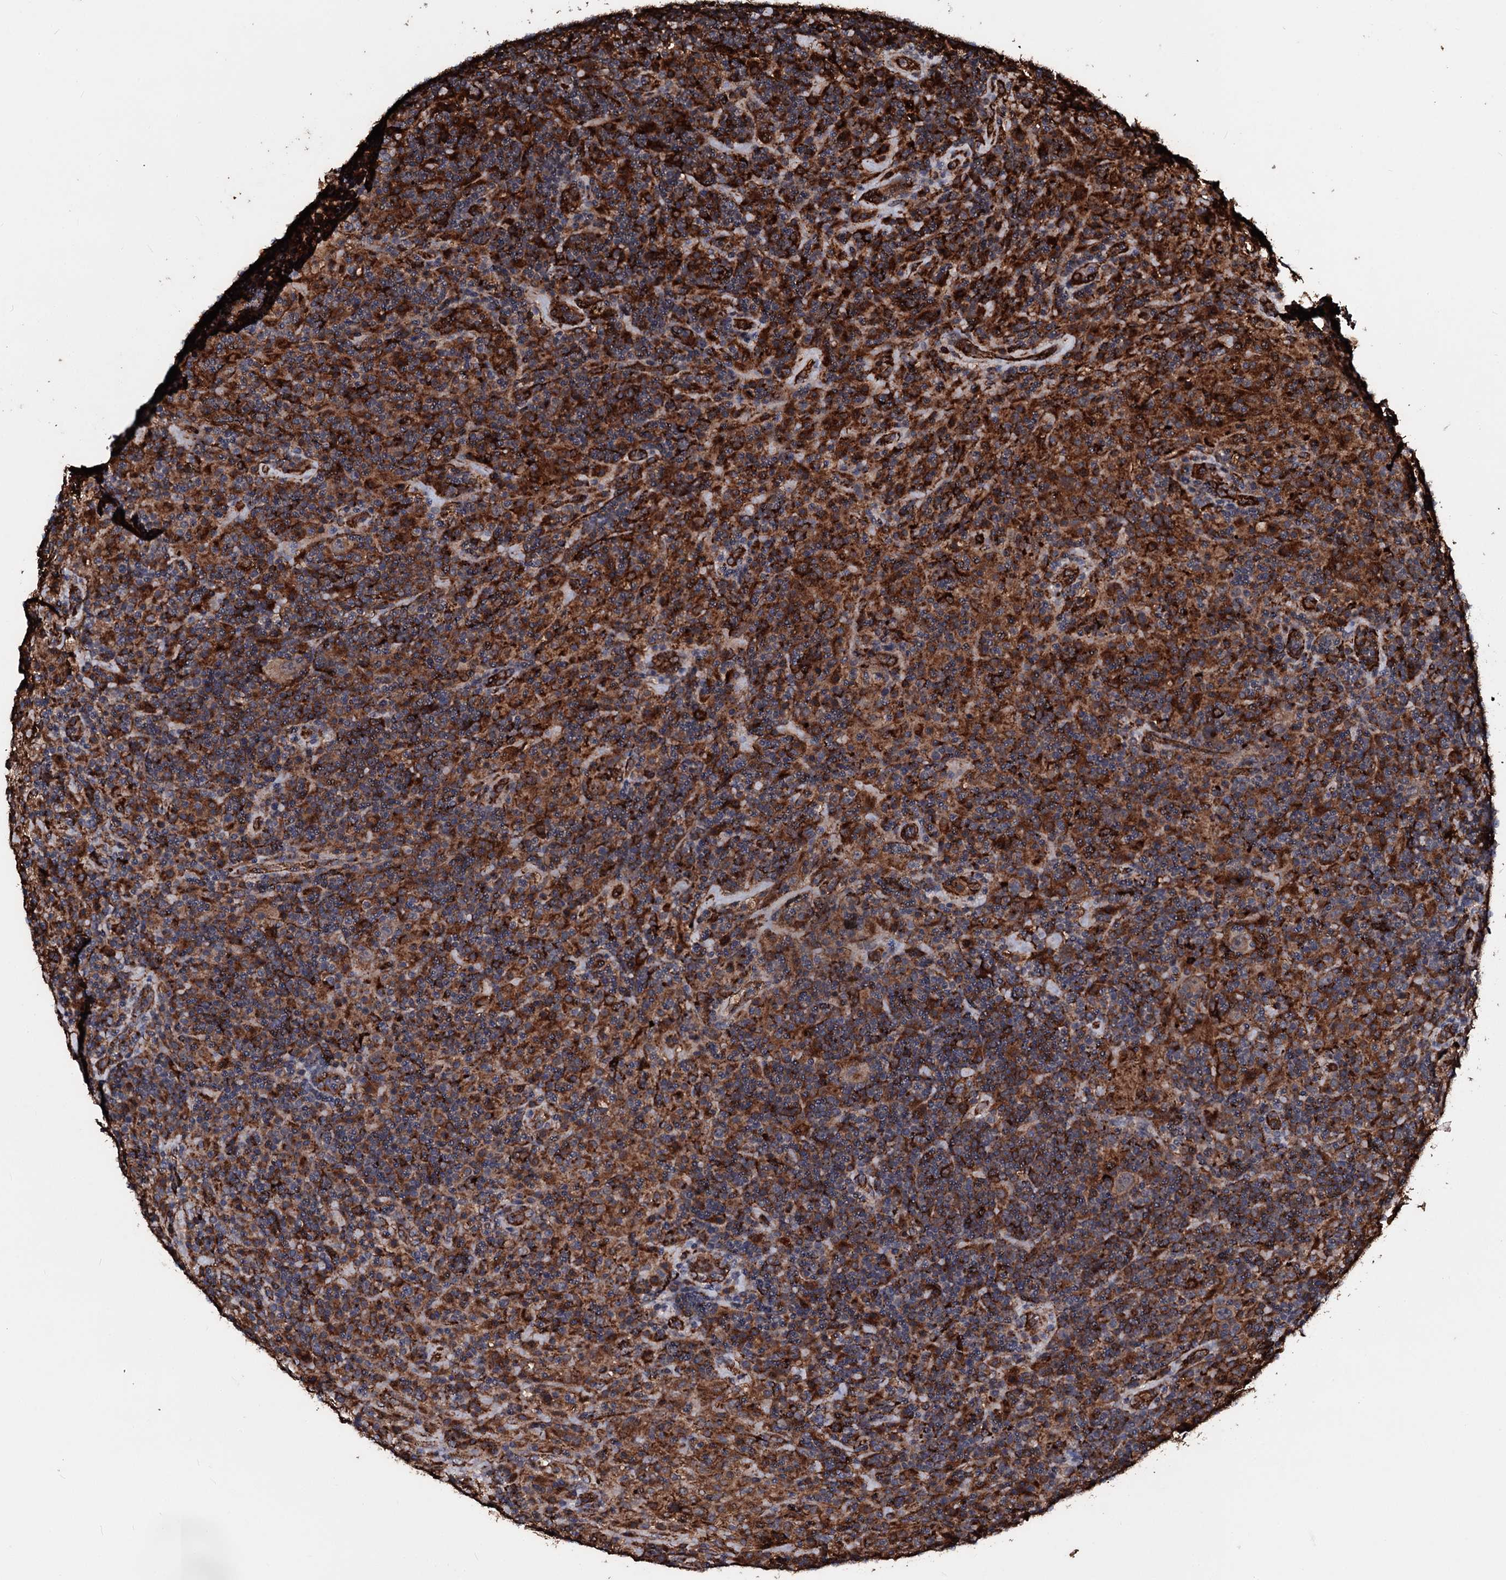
{"staining": {"intensity": "weak", "quantity": "25%-75%", "location": "cytoplasmic/membranous"}, "tissue": "lymphoma", "cell_type": "Tumor cells", "image_type": "cancer", "snomed": [{"axis": "morphology", "description": "Hodgkin's disease, NOS"}, {"axis": "topography", "description": "Lymph node"}], "caption": "Protein expression analysis of lymphoma demonstrates weak cytoplasmic/membranous positivity in about 25%-75% of tumor cells.", "gene": "TPGS2", "patient": {"sex": "male", "age": 70}}